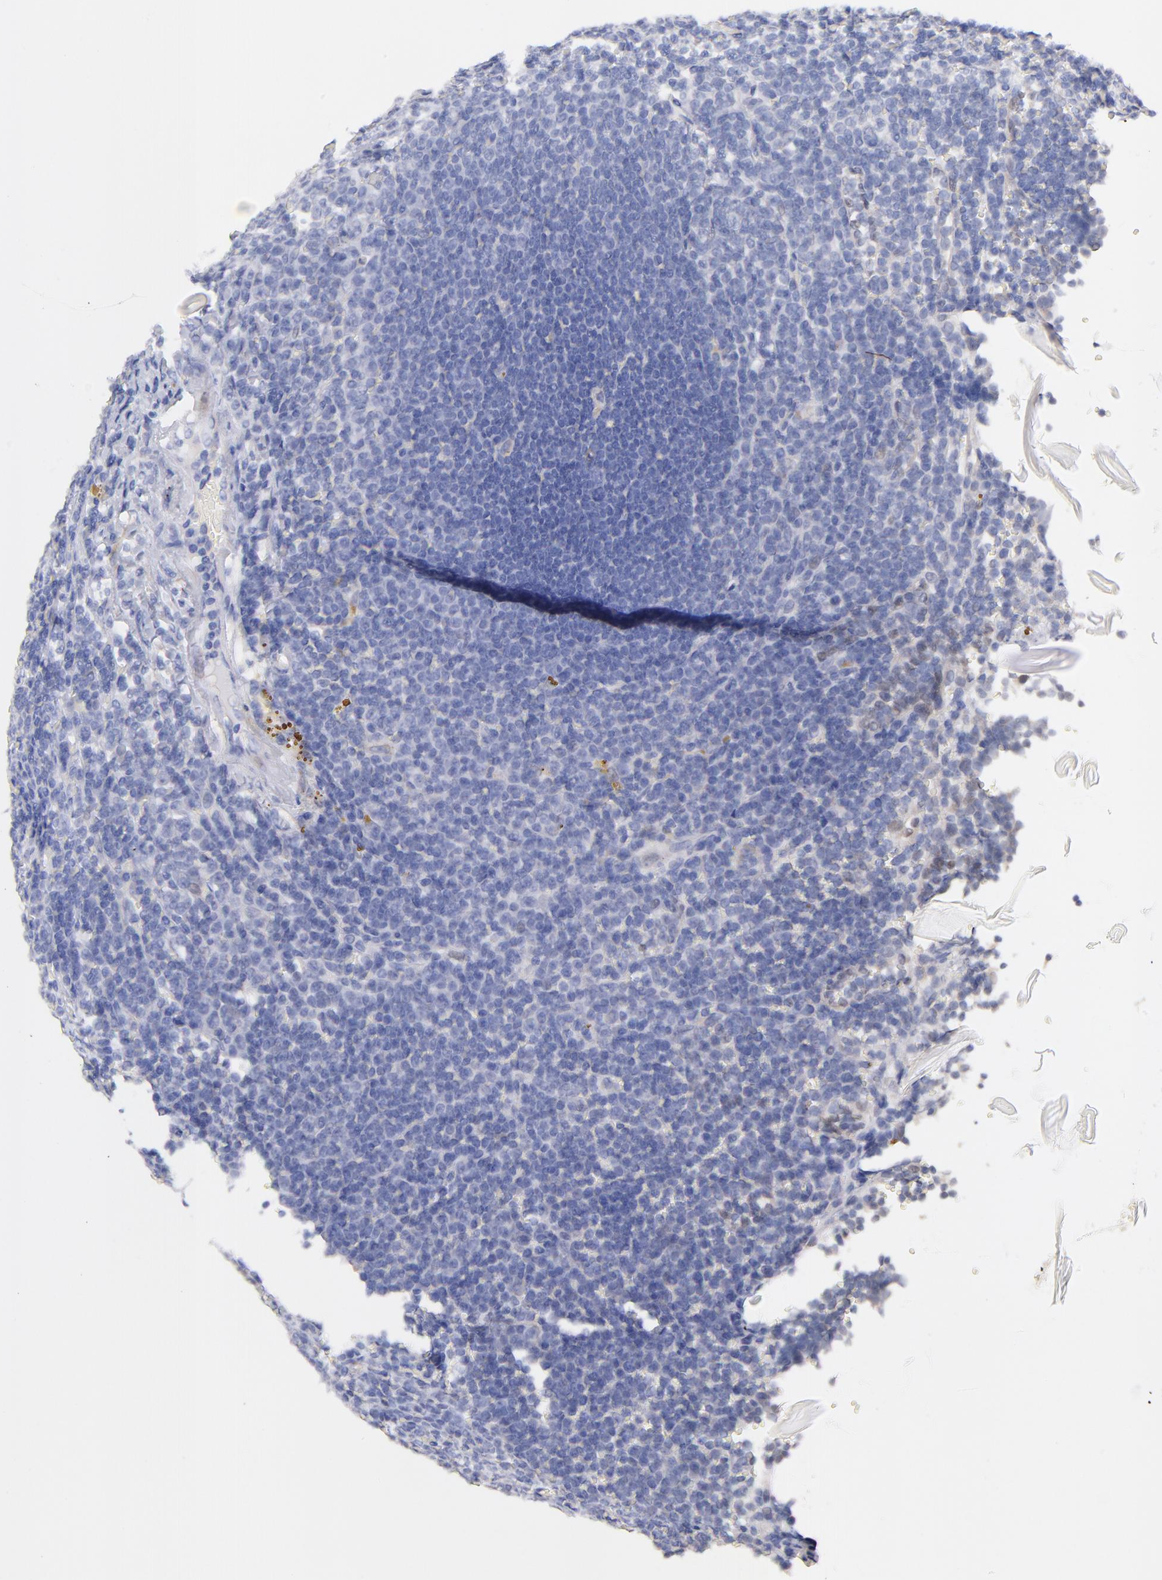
{"staining": {"intensity": "negative", "quantity": "none", "location": "none"}, "tissue": "lymphoma", "cell_type": "Tumor cells", "image_type": "cancer", "snomed": [{"axis": "morphology", "description": "Malignant lymphoma, non-Hodgkin's type, Low grade"}, {"axis": "topography", "description": "Spleen"}], "caption": "Lymphoma was stained to show a protein in brown. There is no significant positivity in tumor cells. Brightfield microscopy of IHC stained with DAB (3,3'-diaminobenzidine) (brown) and hematoxylin (blue), captured at high magnification.", "gene": "CFAP57", "patient": {"sex": "male", "age": 80}}